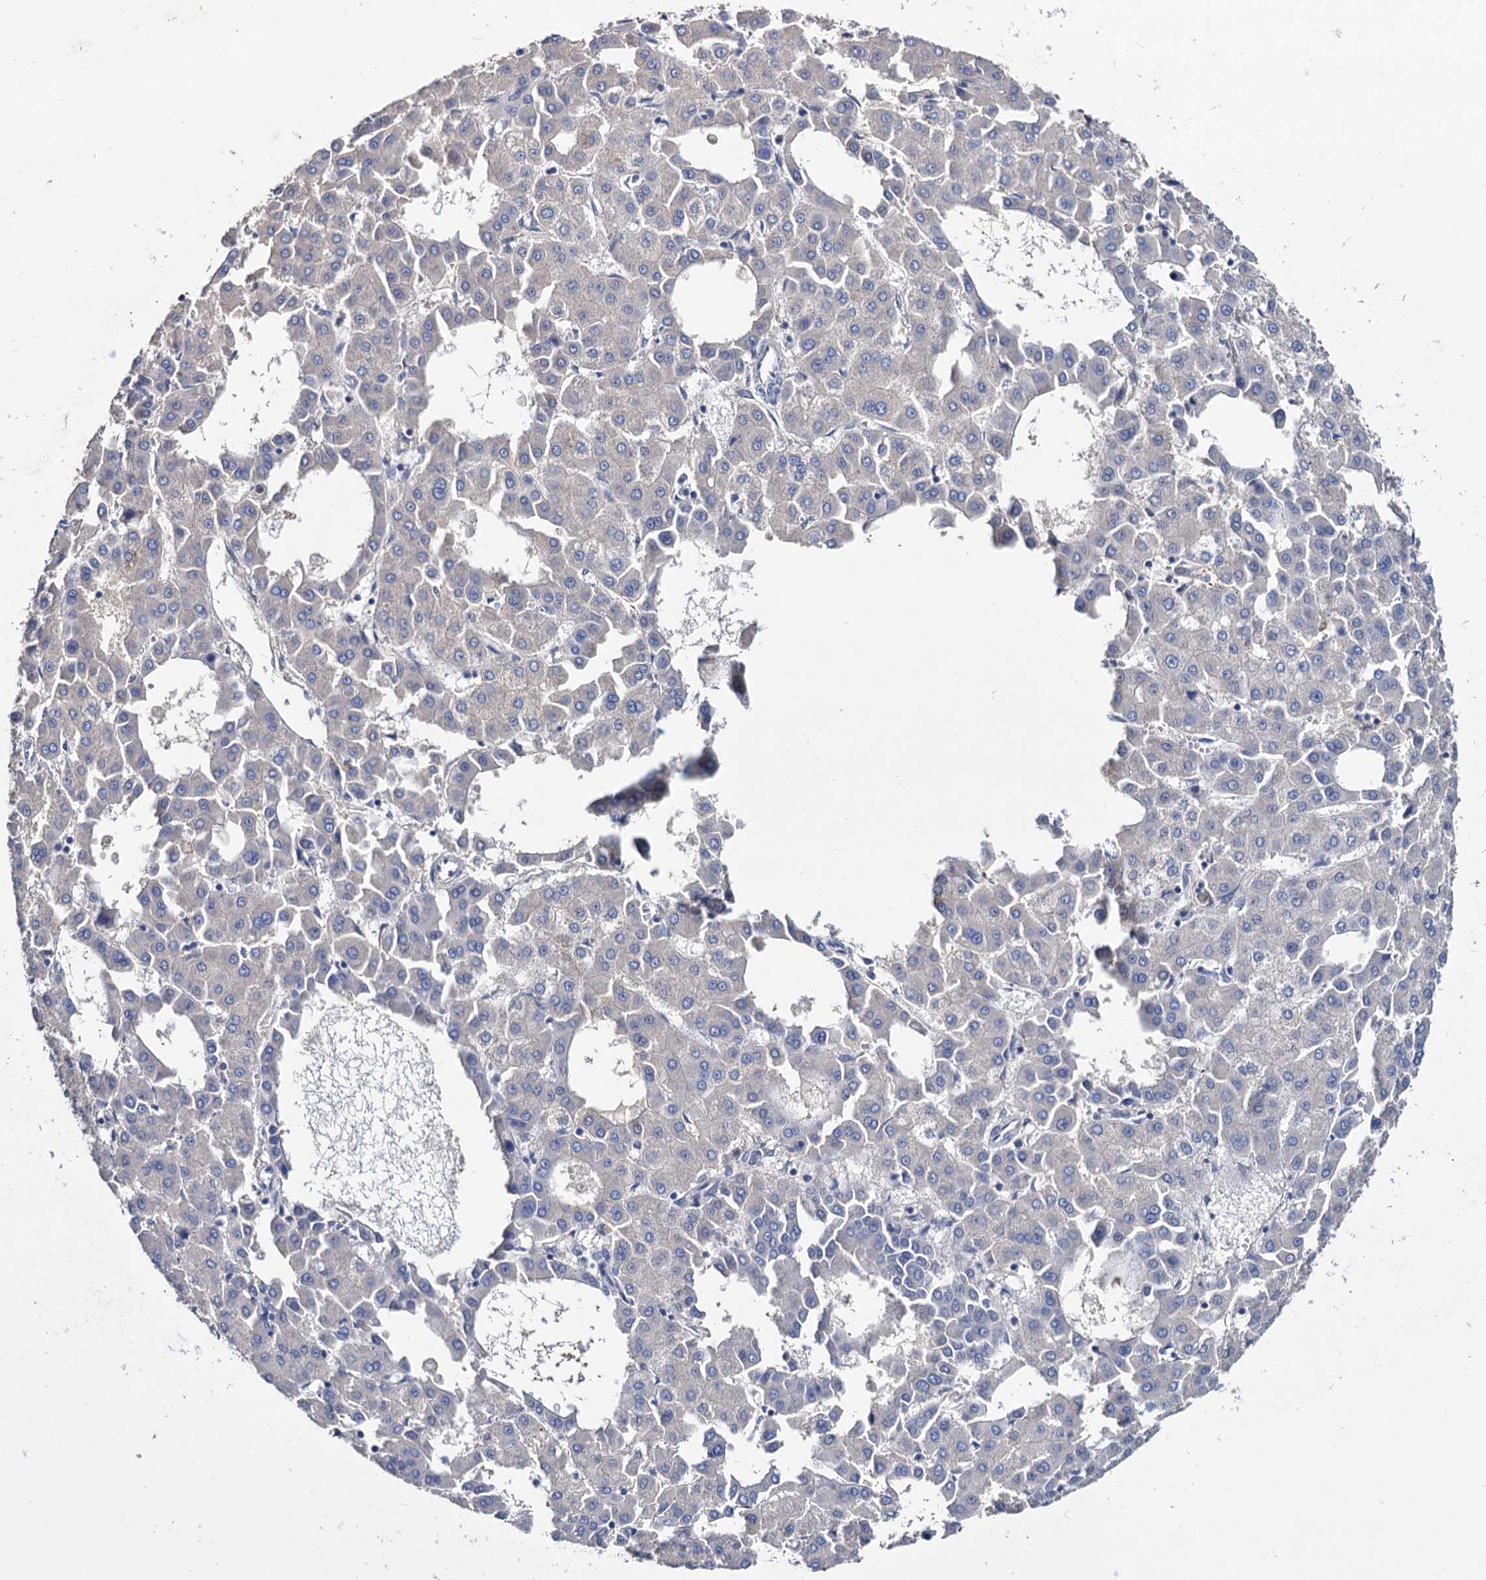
{"staining": {"intensity": "negative", "quantity": "none", "location": "none"}, "tissue": "liver cancer", "cell_type": "Tumor cells", "image_type": "cancer", "snomed": [{"axis": "morphology", "description": "Carcinoma, Hepatocellular, NOS"}, {"axis": "topography", "description": "Liver"}], "caption": "Hepatocellular carcinoma (liver) was stained to show a protein in brown. There is no significant expression in tumor cells.", "gene": "NPAS4", "patient": {"sex": "male", "age": 47}}